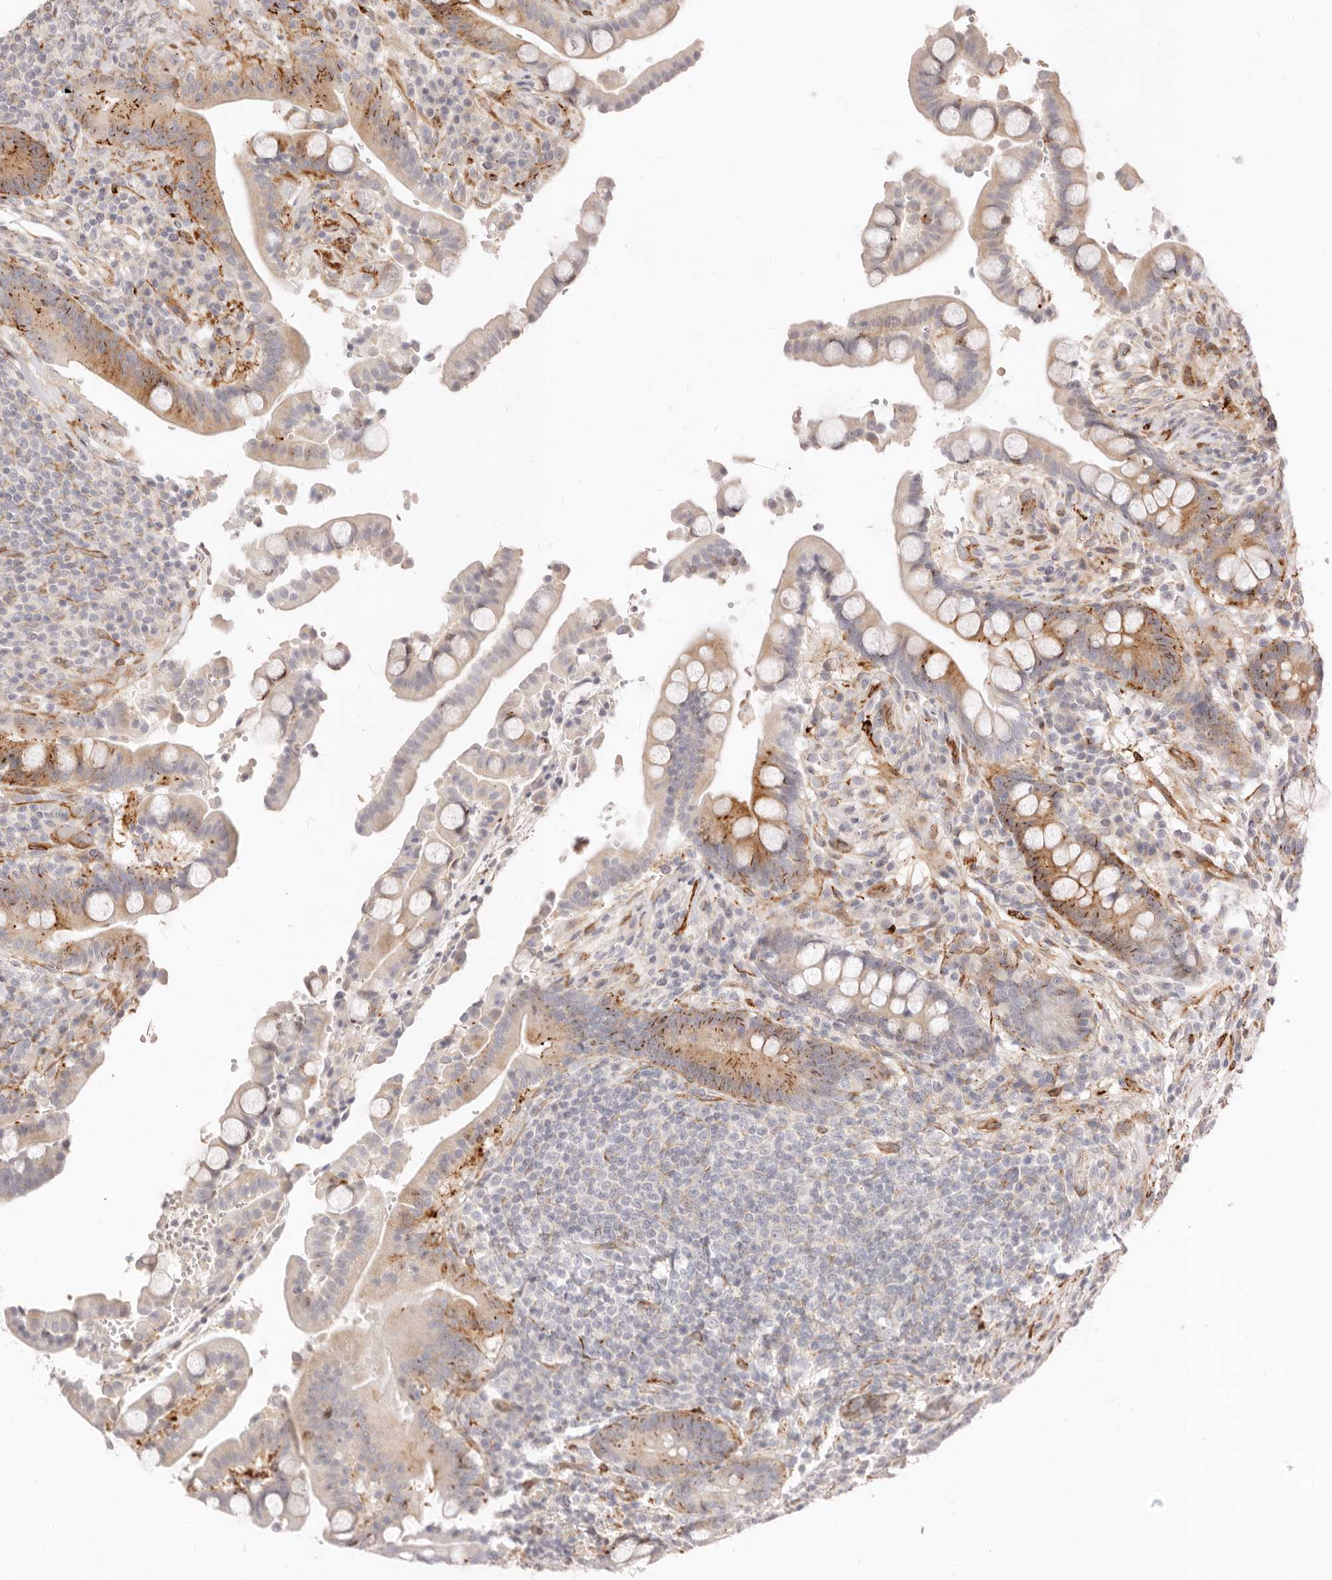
{"staining": {"intensity": "moderate", "quantity": ">75%", "location": "cytoplasmic/membranous"}, "tissue": "colon", "cell_type": "Endothelial cells", "image_type": "normal", "snomed": [{"axis": "morphology", "description": "Normal tissue, NOS"}, {"axis": "topography", "description": "Colon"}], "caption": "About >75% of endothelial cells in normal human colon reveal moderate cytoplasmic/membranous protein positivity as visualized by brown immunohistochemical staining.", "gene": "SASS6", "patient": {"sex": "male", "age": 73}}